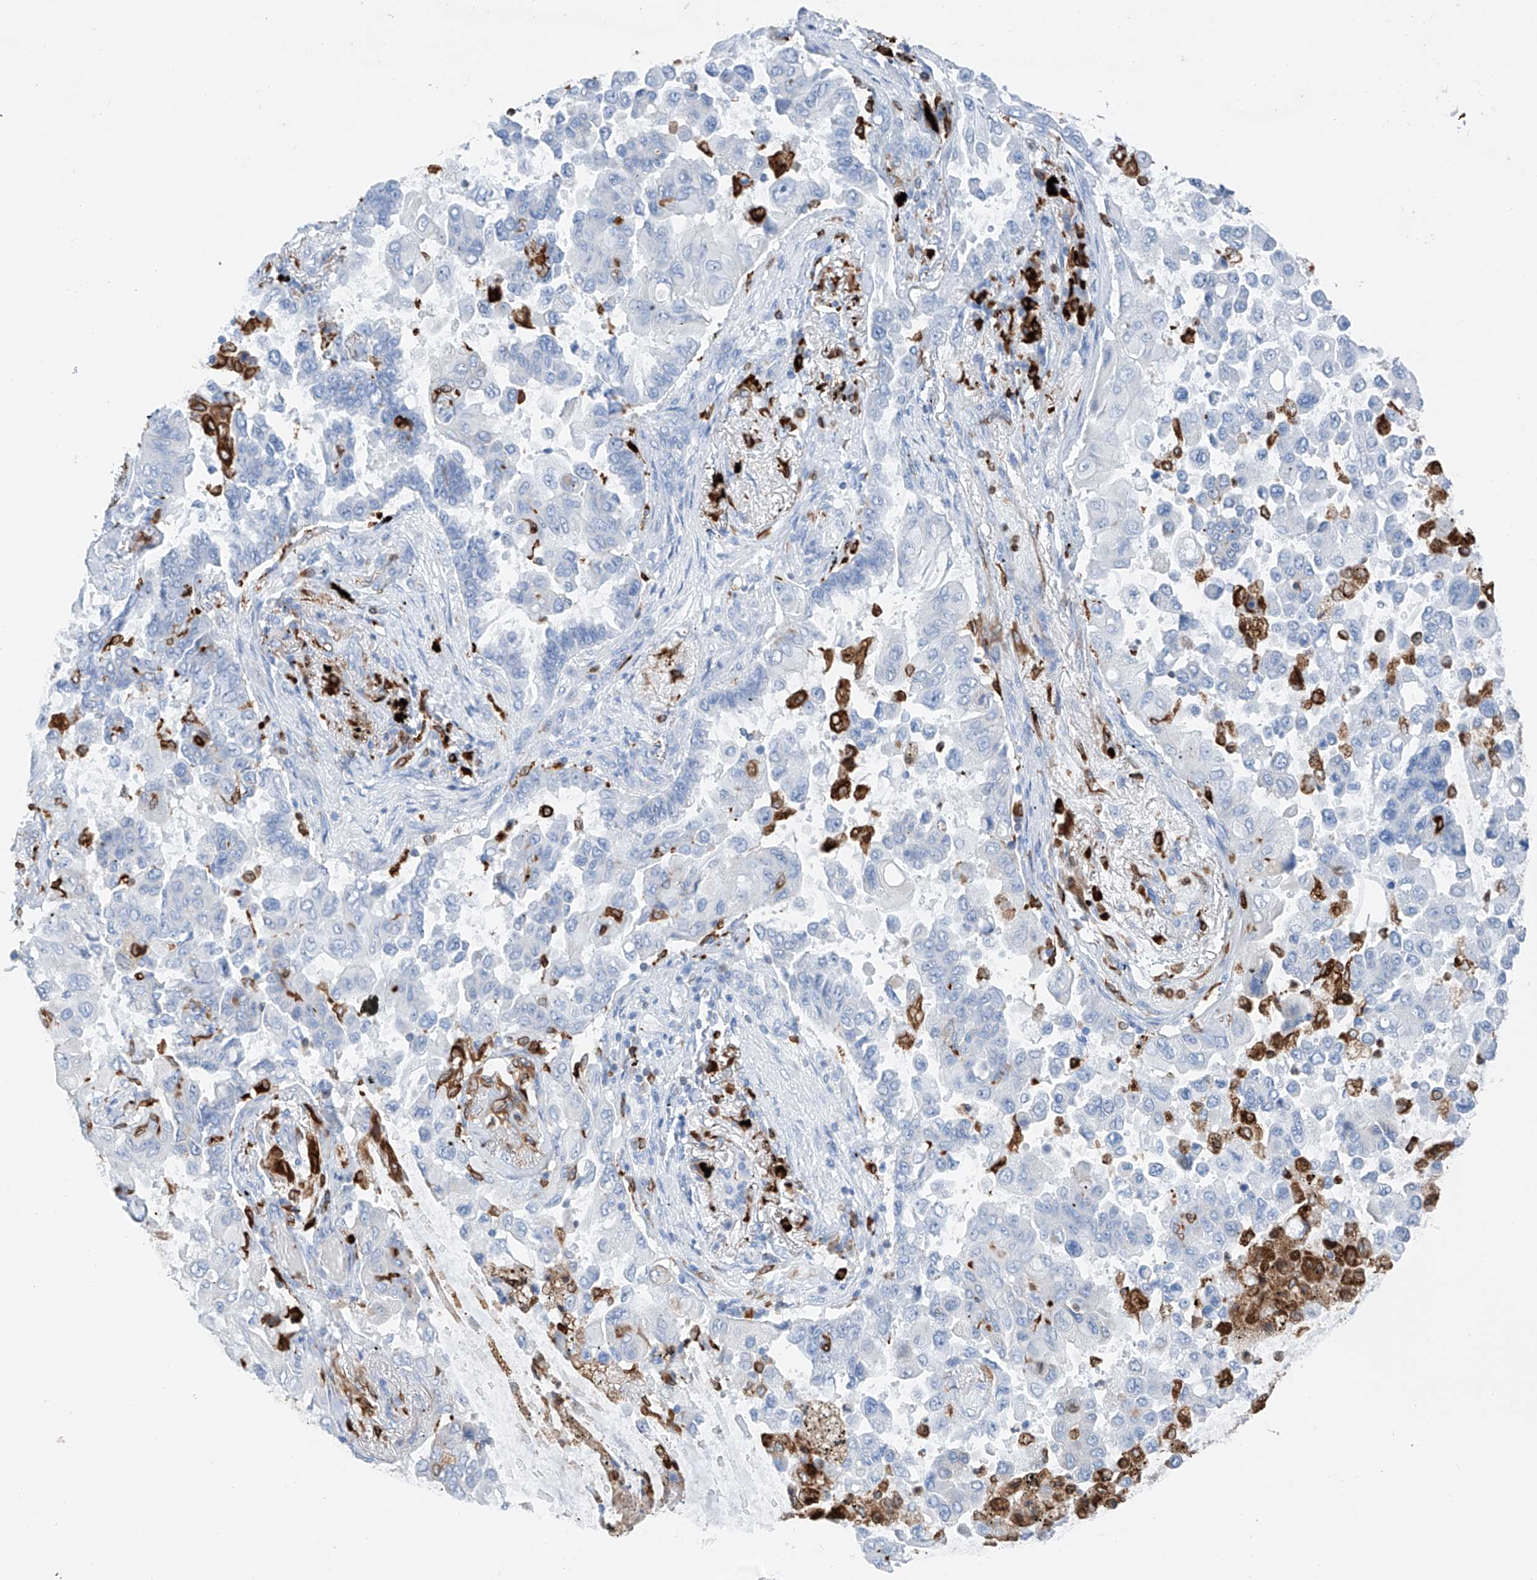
{"staining": {"intensity": "negative", "quantity": "none", "location": "none"}, "tissue": "lung cancer", "cell_type": "Tumor cells", "image_type": "cancer", "snomed": [{"axis": "morphology", "description": "Adenocarcinoma, NOS"}, {"axis": "topography", "description": "Lung"}], "caption": "High power microscopy photomicrograph of an IHC image of lung cancer (adenocarcinoma), revealing no significant staining in tumor cells.", "gene": "TBXAS1", "patient": {"sex": "female", "age": 67}}